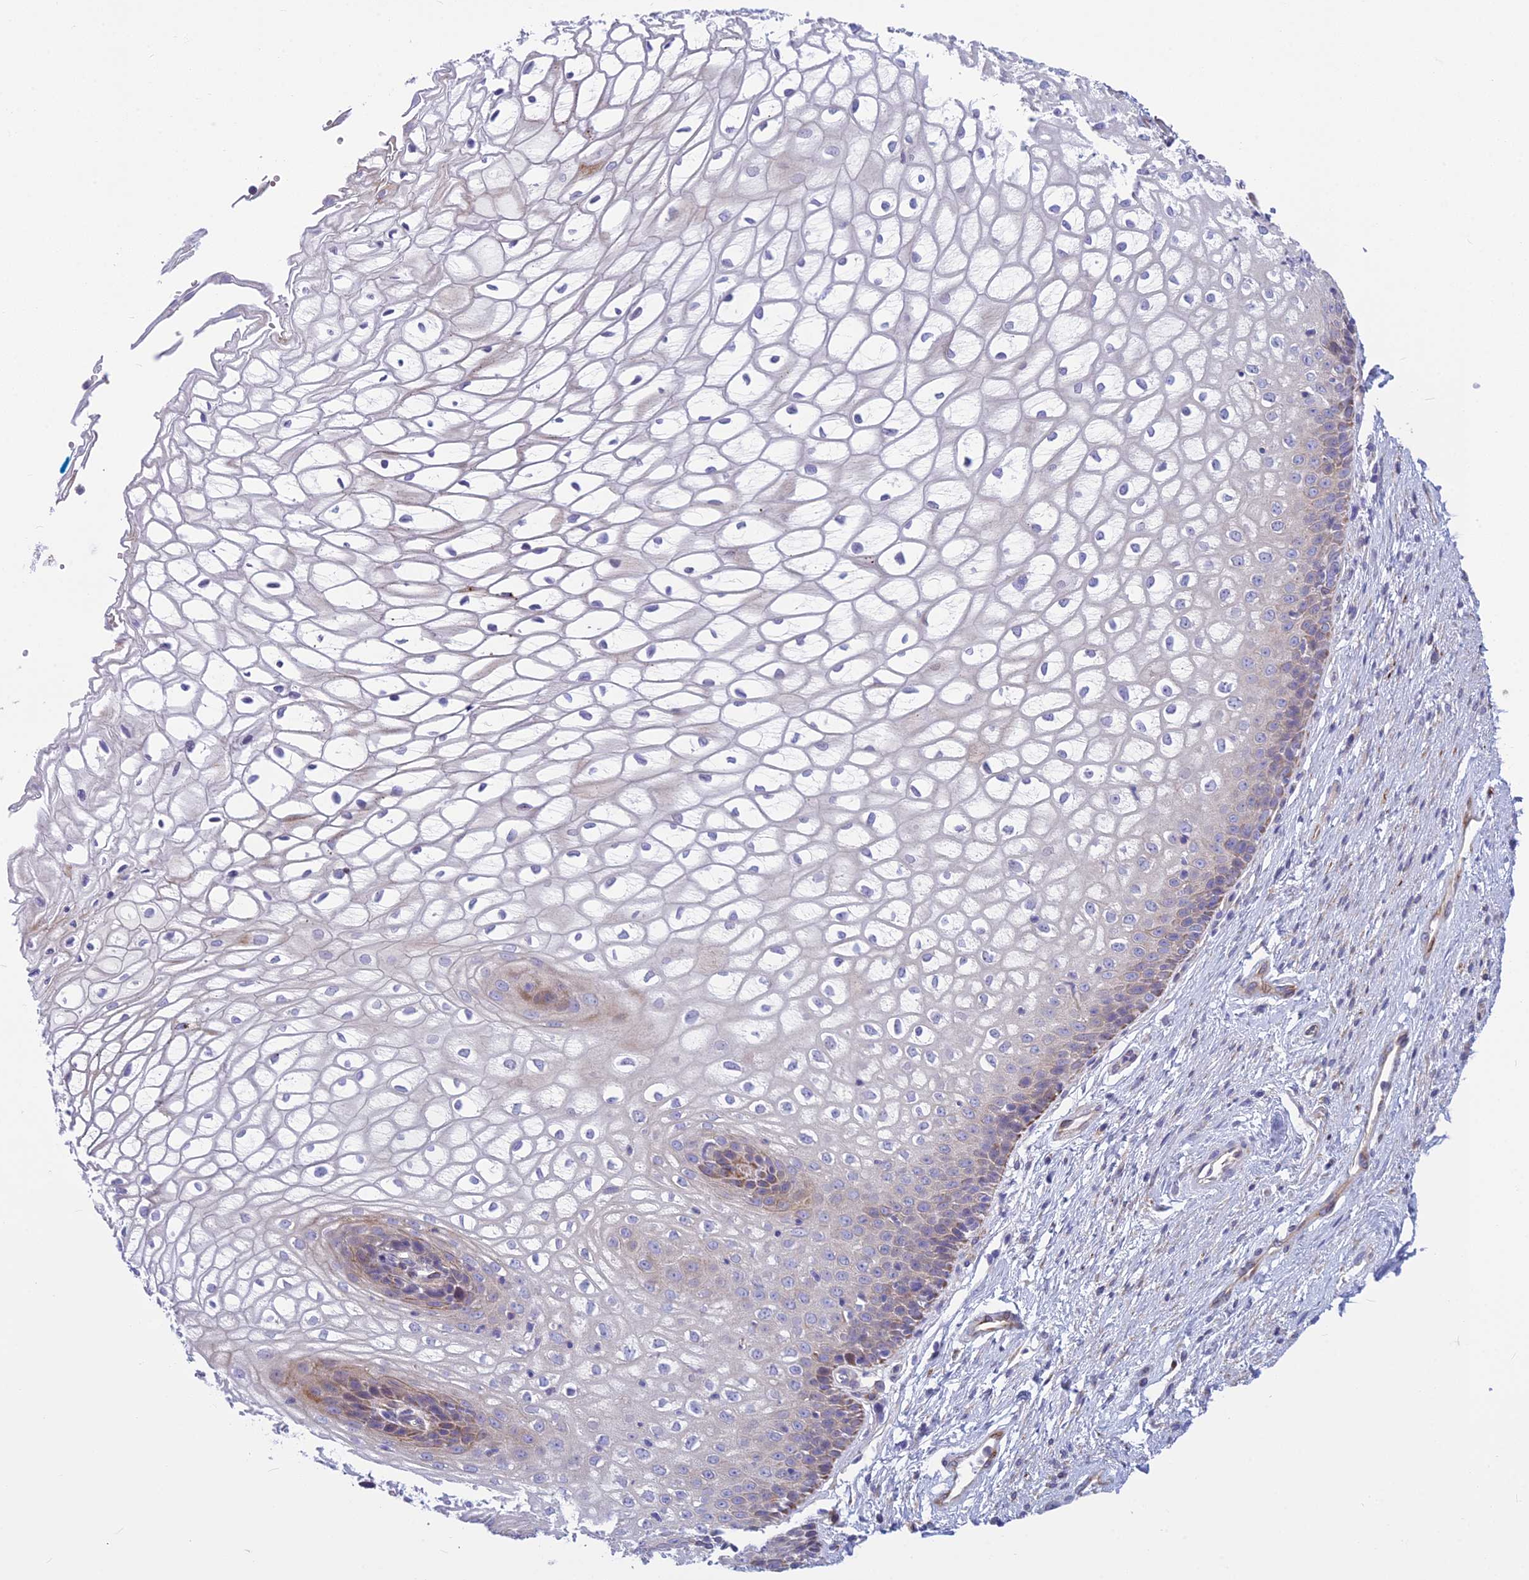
{"staining": {"intensity": "moderate", "quantity": "<25%", "location": "cytoplasmic/membranous"}, "tissue": "vagina", "cell_type": "Squamous epithelial cells", "image_type": "normal", "snomed": [{"axis": "morphology", "description": "Normal tissue, NOS"}, {"axis": "topography", "description": "Vagina"}], "caption": "High-power microscopy captured an immunohistochemistry photomicrograph of unremarkable vagina, revealing moderate cytoplasmic/membranous positivity in about <25% of squamous epithelial cells.", "gene": "PCDHB14", "patient": {"sex": "female", "age": 34}}